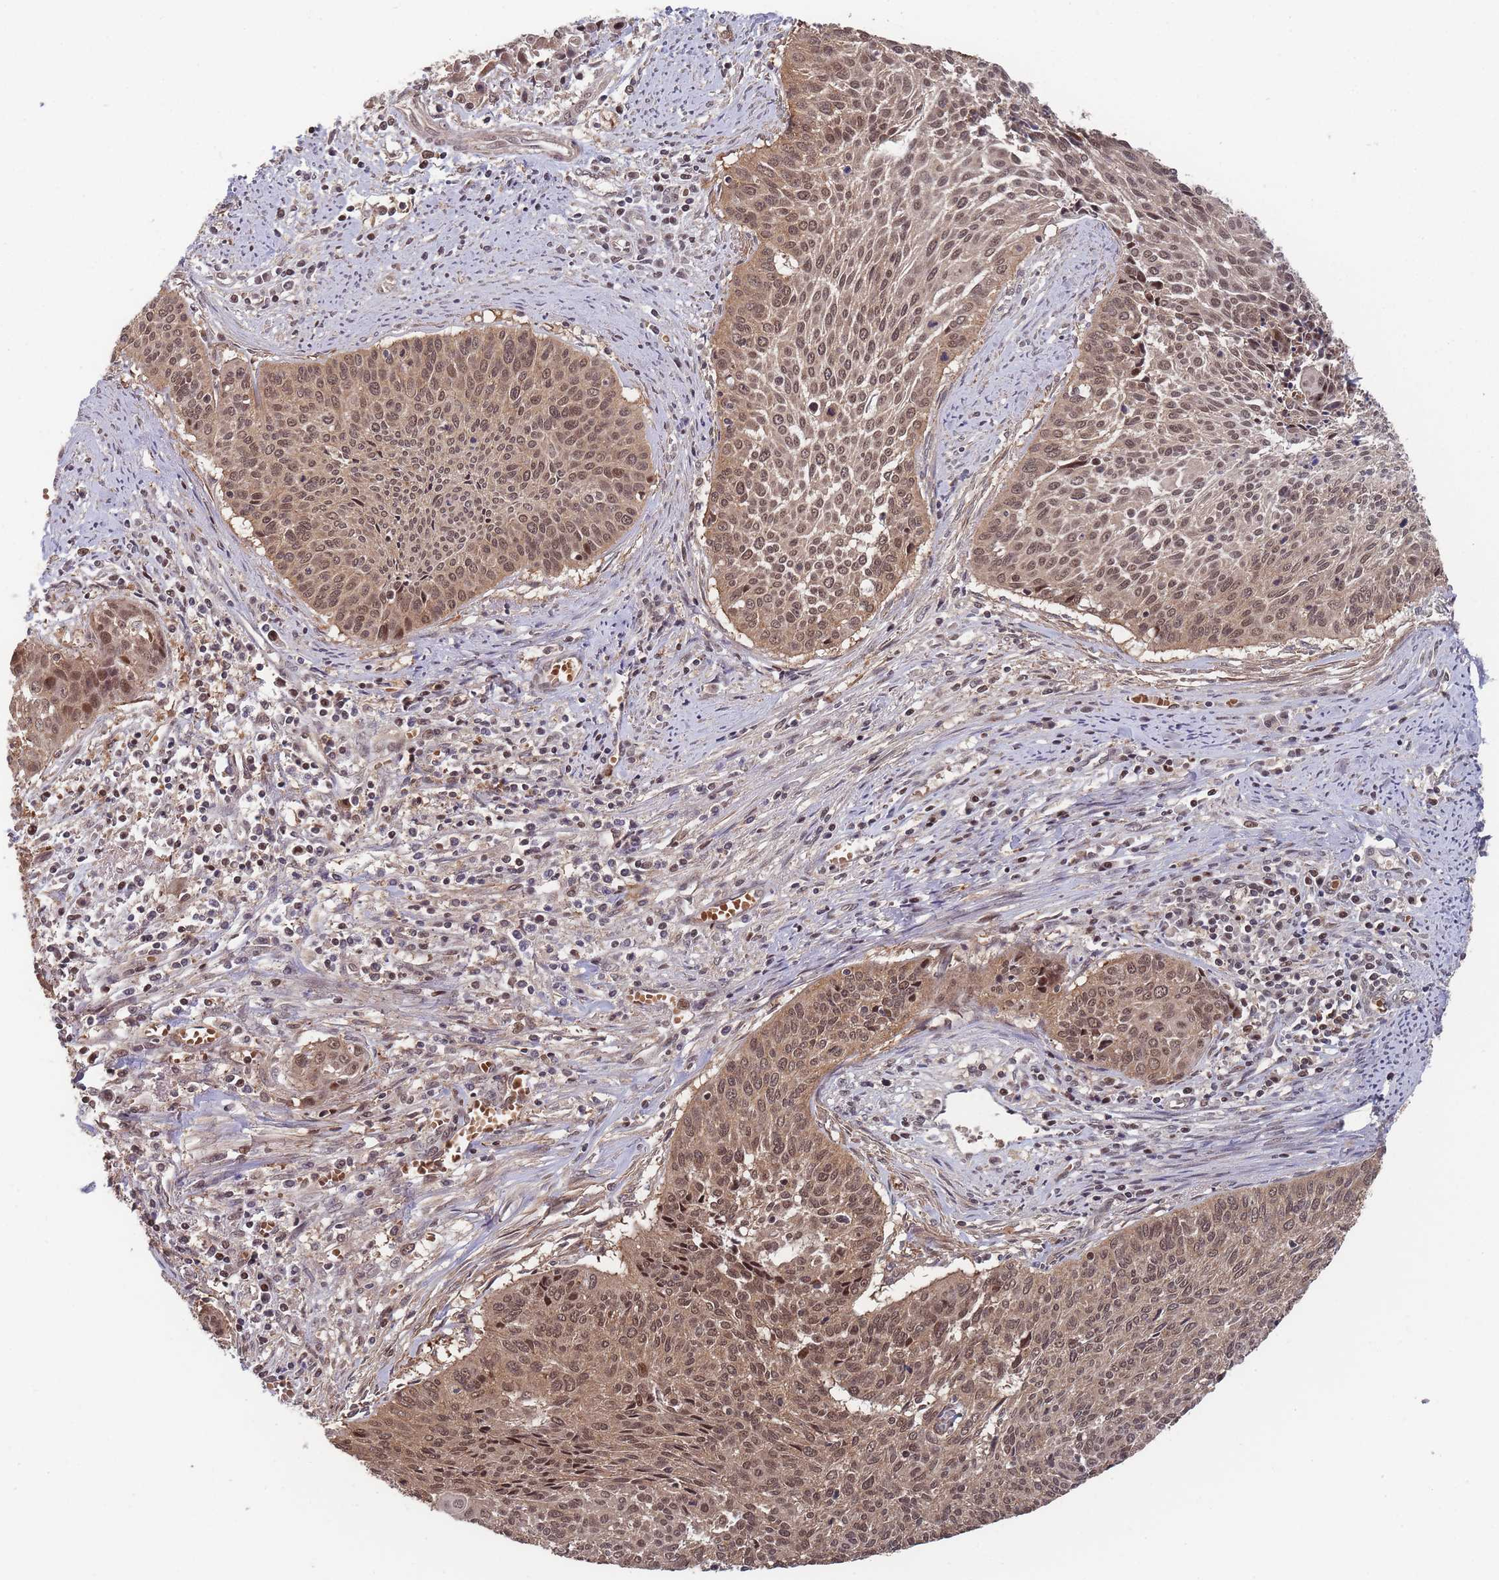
{"staining": {"intensity": "moderate", "quantity": ">75%", "location": "cytoplasmic/membranous,nuclear"}, "tissue": "cervical cancer", "cell_type": "Tumor cells", "image_type": "cancer", "snomed": [{"axis": "morphology", "description": "Squamous cell carcinoma, NOS"}, {"axis": "topography", "description": "Cervix"}], "caption": "Protein expression analysis of cervical cancer (squamous cell carcinoma) shows moderate cytoplasmic/membranous and nuclear staining in about >75% of tumor cells.", "gene": "SF3B1", "patient": {"sex": "female", "age": 55}}